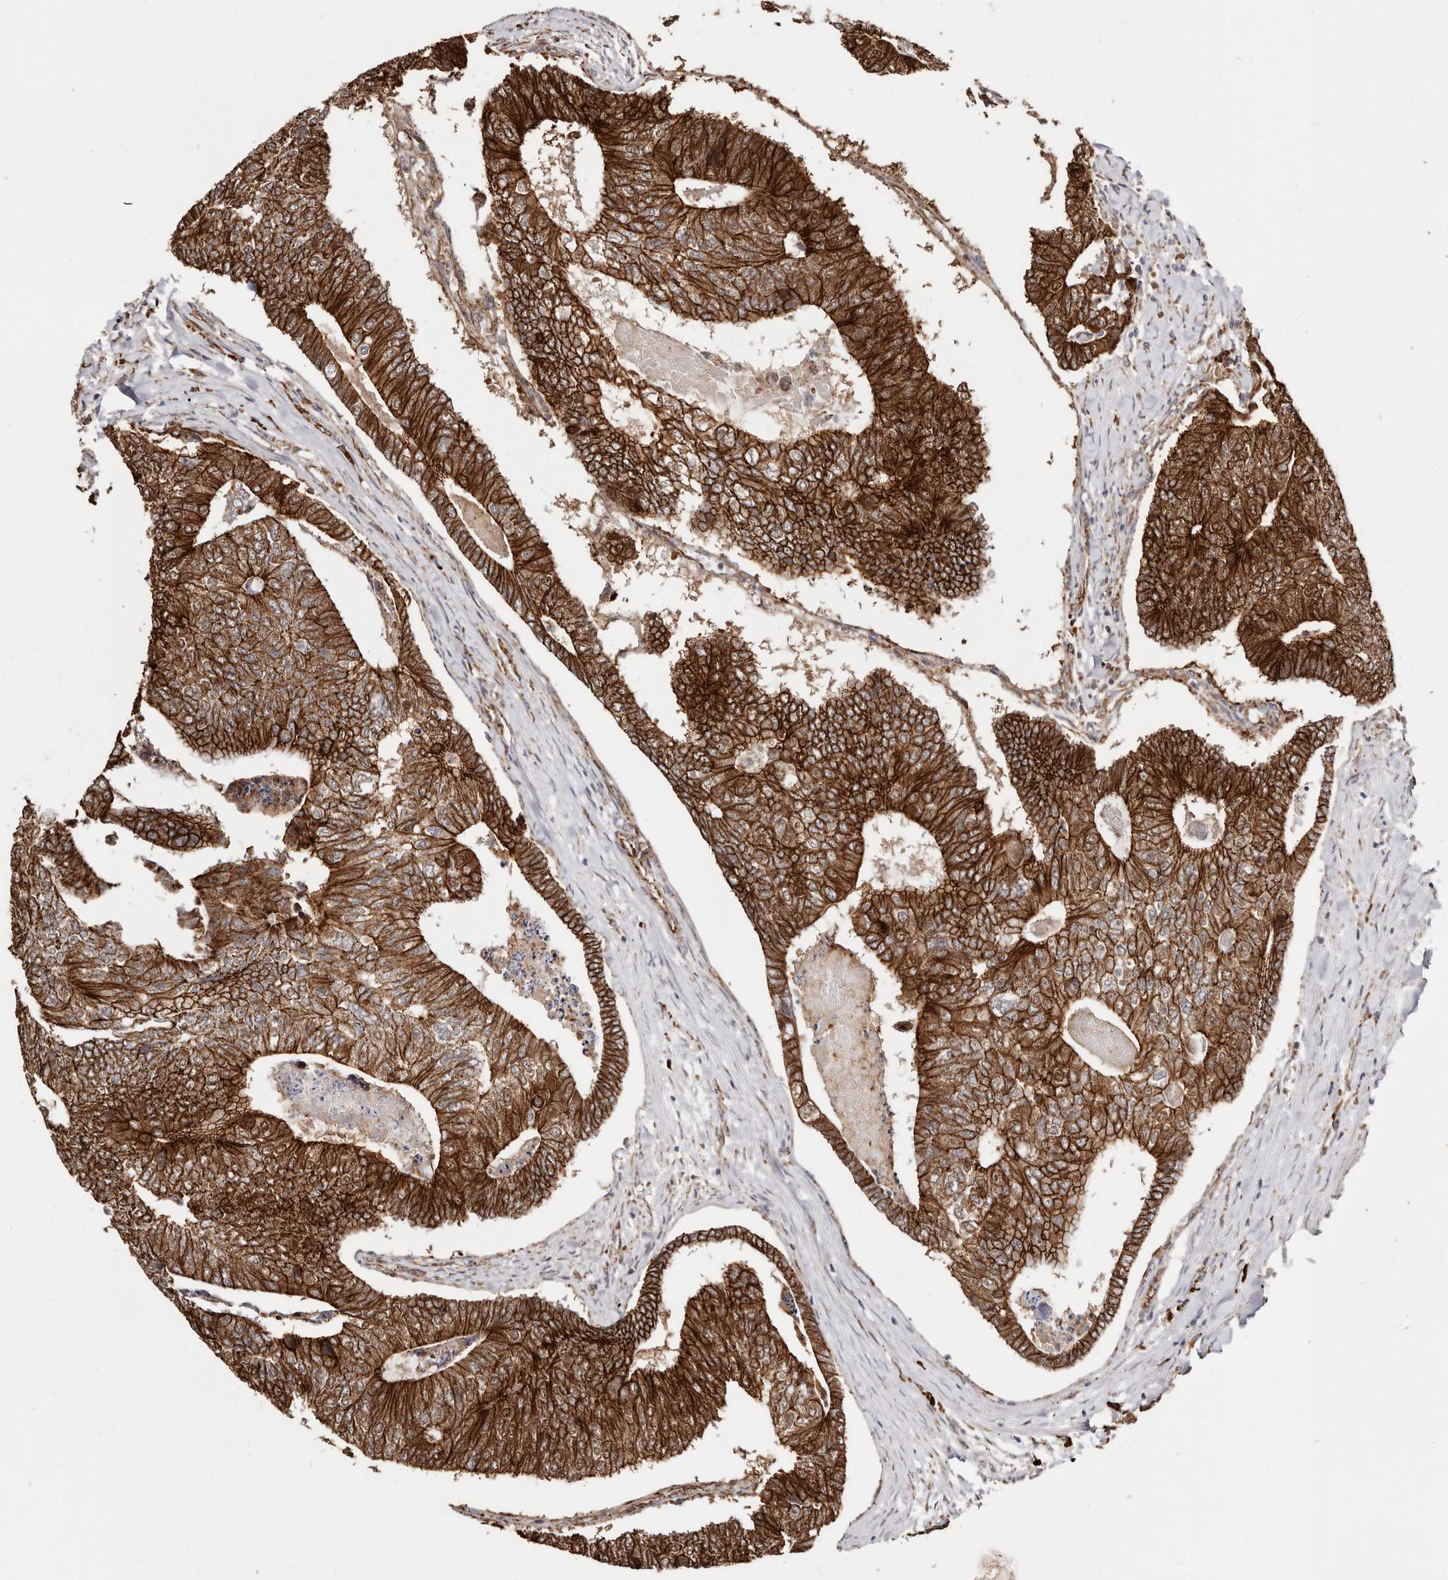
{"staining": {"intensity": "strong", "quantity": ">75%", "location": "cytoplasmic/membranous"}, "tissue": "colorectal cancer", "cell_type": "Tumor cells", "image_type": "cancer", "snomed": [{"axis": "morphology", "description": "Adenocarcinoma, NOS"}, {"axis": "topography", "description": "Colon"}], "caption": "Colorectal adenocarcinoma was stained to show a protein in brown. There is high levels of strong cytoplasmic/membranous expression in approximately >75% of tumor cells.", "gene": "CTNNB1", "patient": {"sex": "female", "age": 67}}